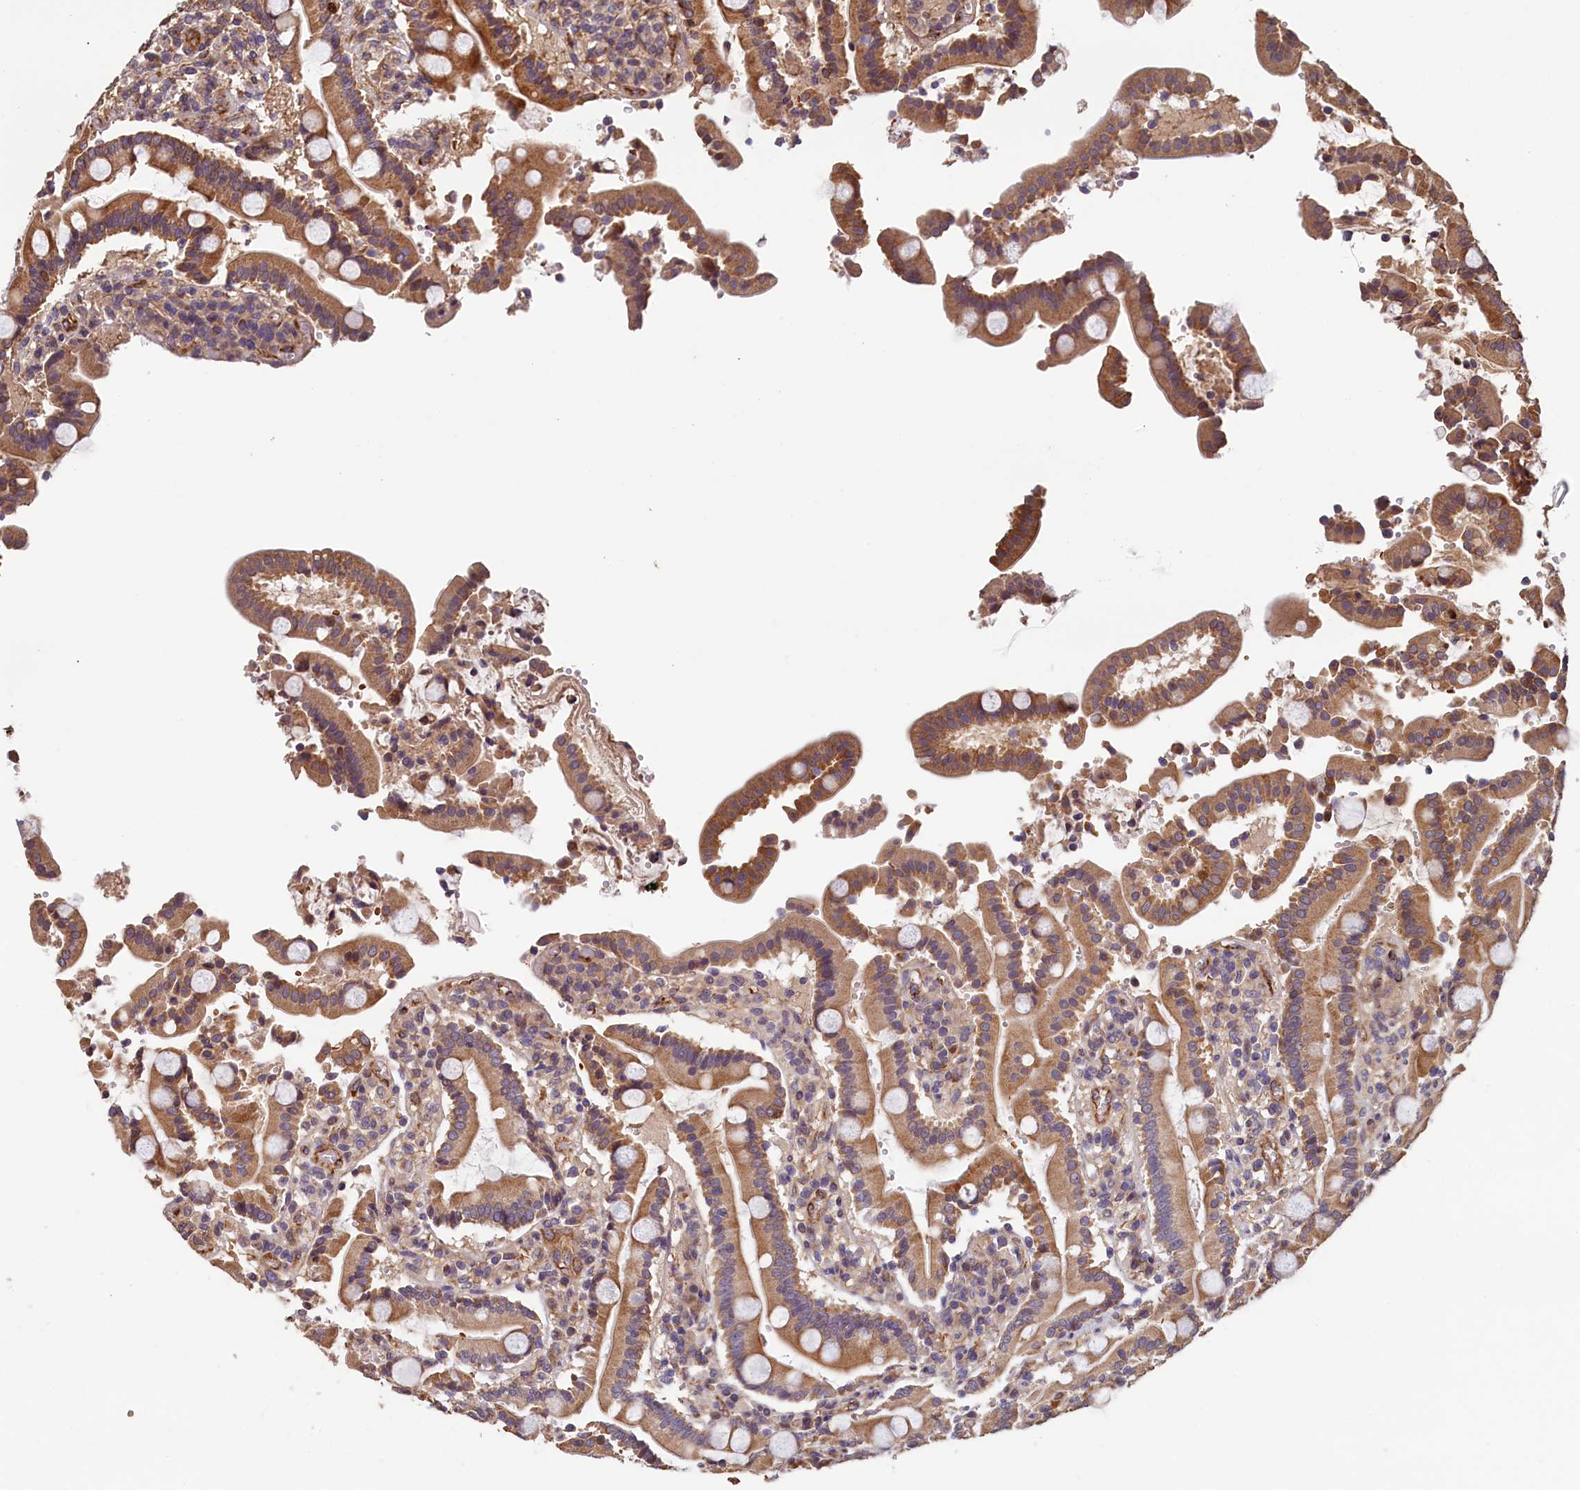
{"staining": {"intensity": "moderate", "quantity": ">75%", "location": "cytoplasmic/membranous"}, "tissue": "duodenum", "cell_type": "Glandular cells", "image_type": "normal", "snomed": [{"axis": "morphology", "description": "Normal tissue, NOS"}, {"axis": "topography", "description": "Small intestine, NOS"}], "caption": "Immunohistochemical staining of normal duodenum shows medium levels of moderate cytoplasmic/membranous expression in approximately >75% of glandular cells.", "gene": "ACSBG1", "patient": {"sex": "female", "age": 71}}